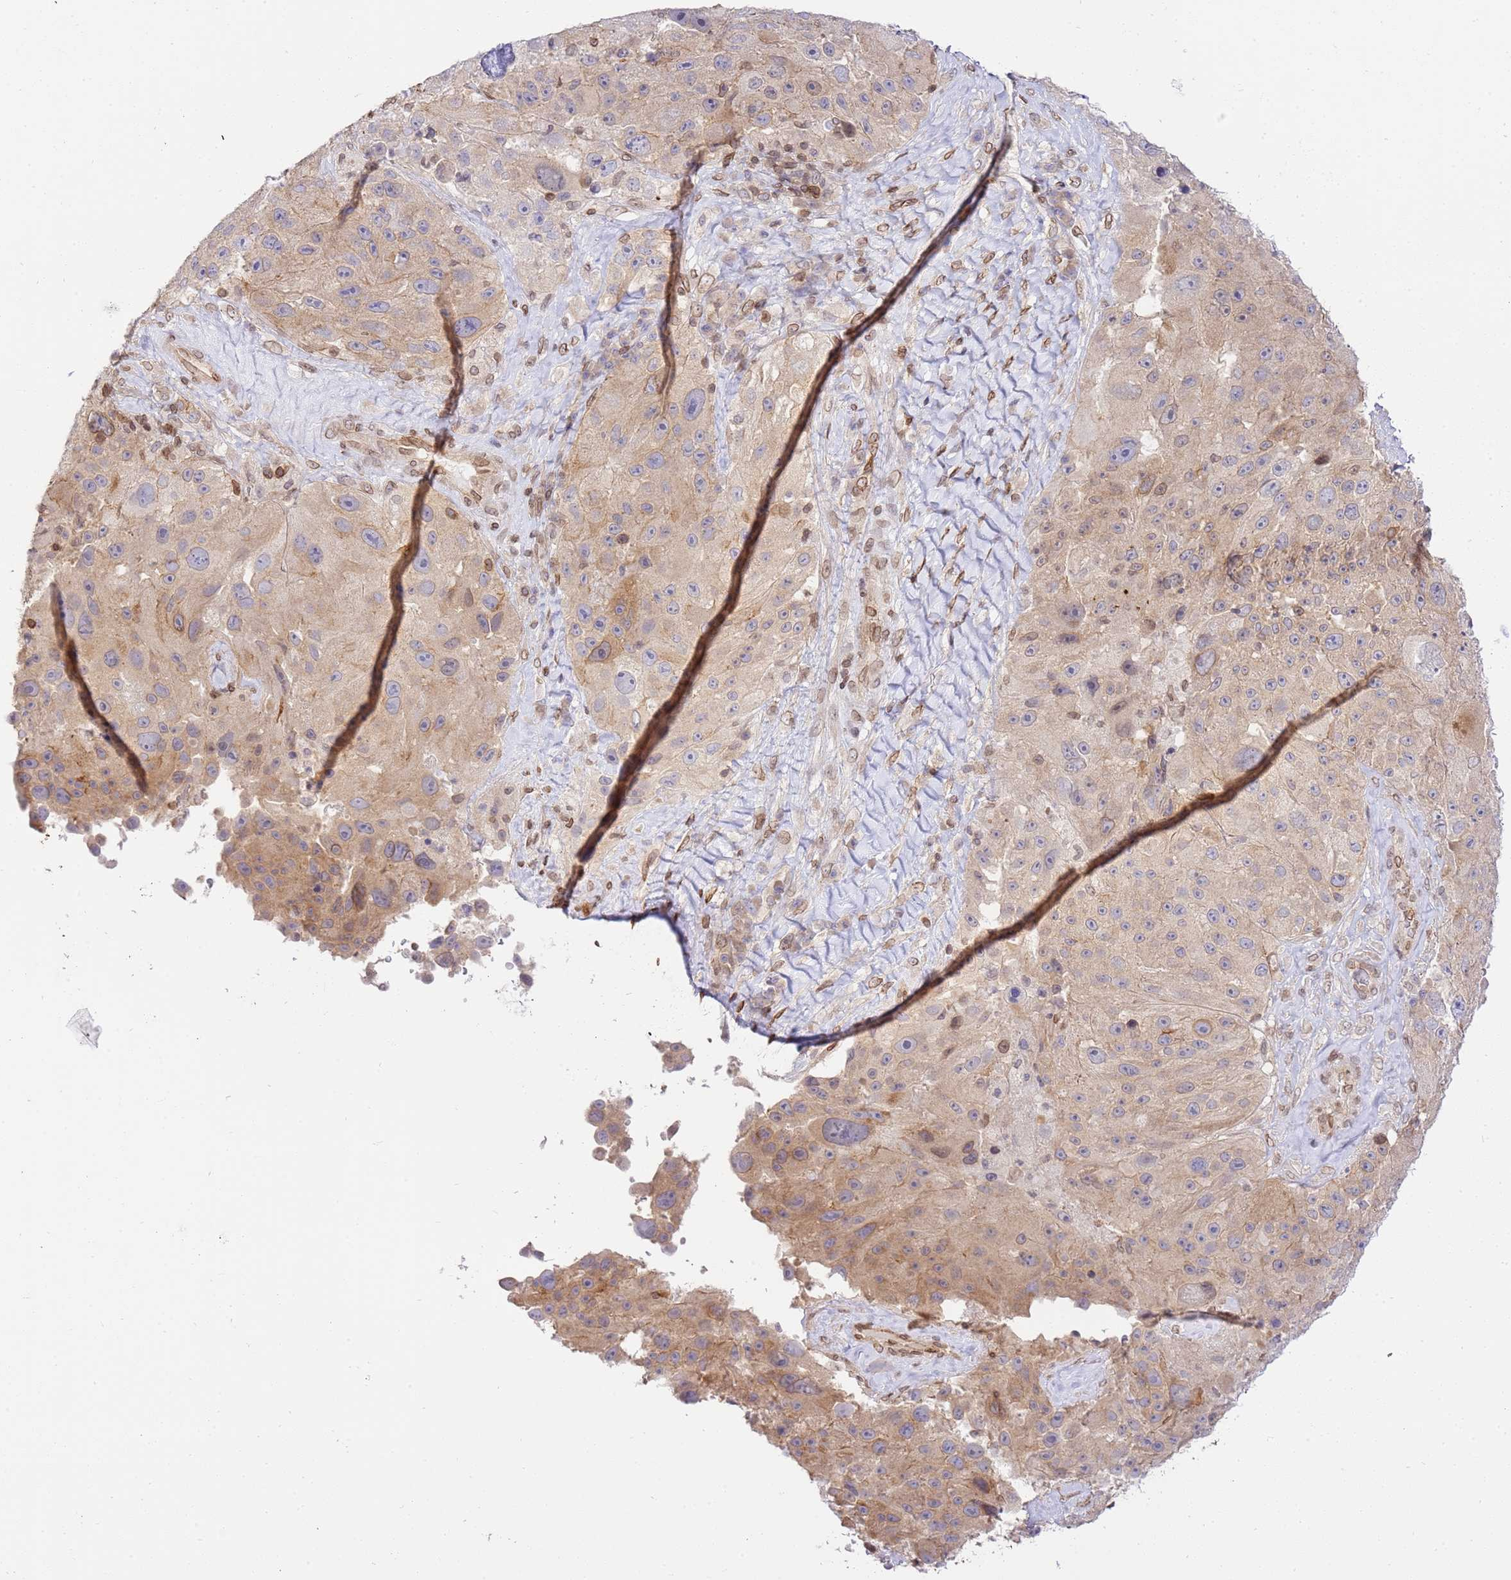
{"staining": {"intensity": "weak", "quantity": "25%-75%", "location": "cytoplasmic/membranous"}, "tissue": "melanoma", "cell_type": "Tumor cells", "image_type": "cancer", "snomed": [{"axis": "morphology", "description": "Malignant melanoma, Metastatic site"}, {"axis": "topography", "description": "Lymph node"}], "caption": "IHC image of neoplastic tissue: human melanoma stained using immunohistochemistry shows low levels of weak protein expression localized specifically in the cytoplasmic/membranous of tumor cells, appearing as a cytoplasmic/membranous brown color.", "gene": "TRIM37", "patient": {"sex": "male", "age": 62}}